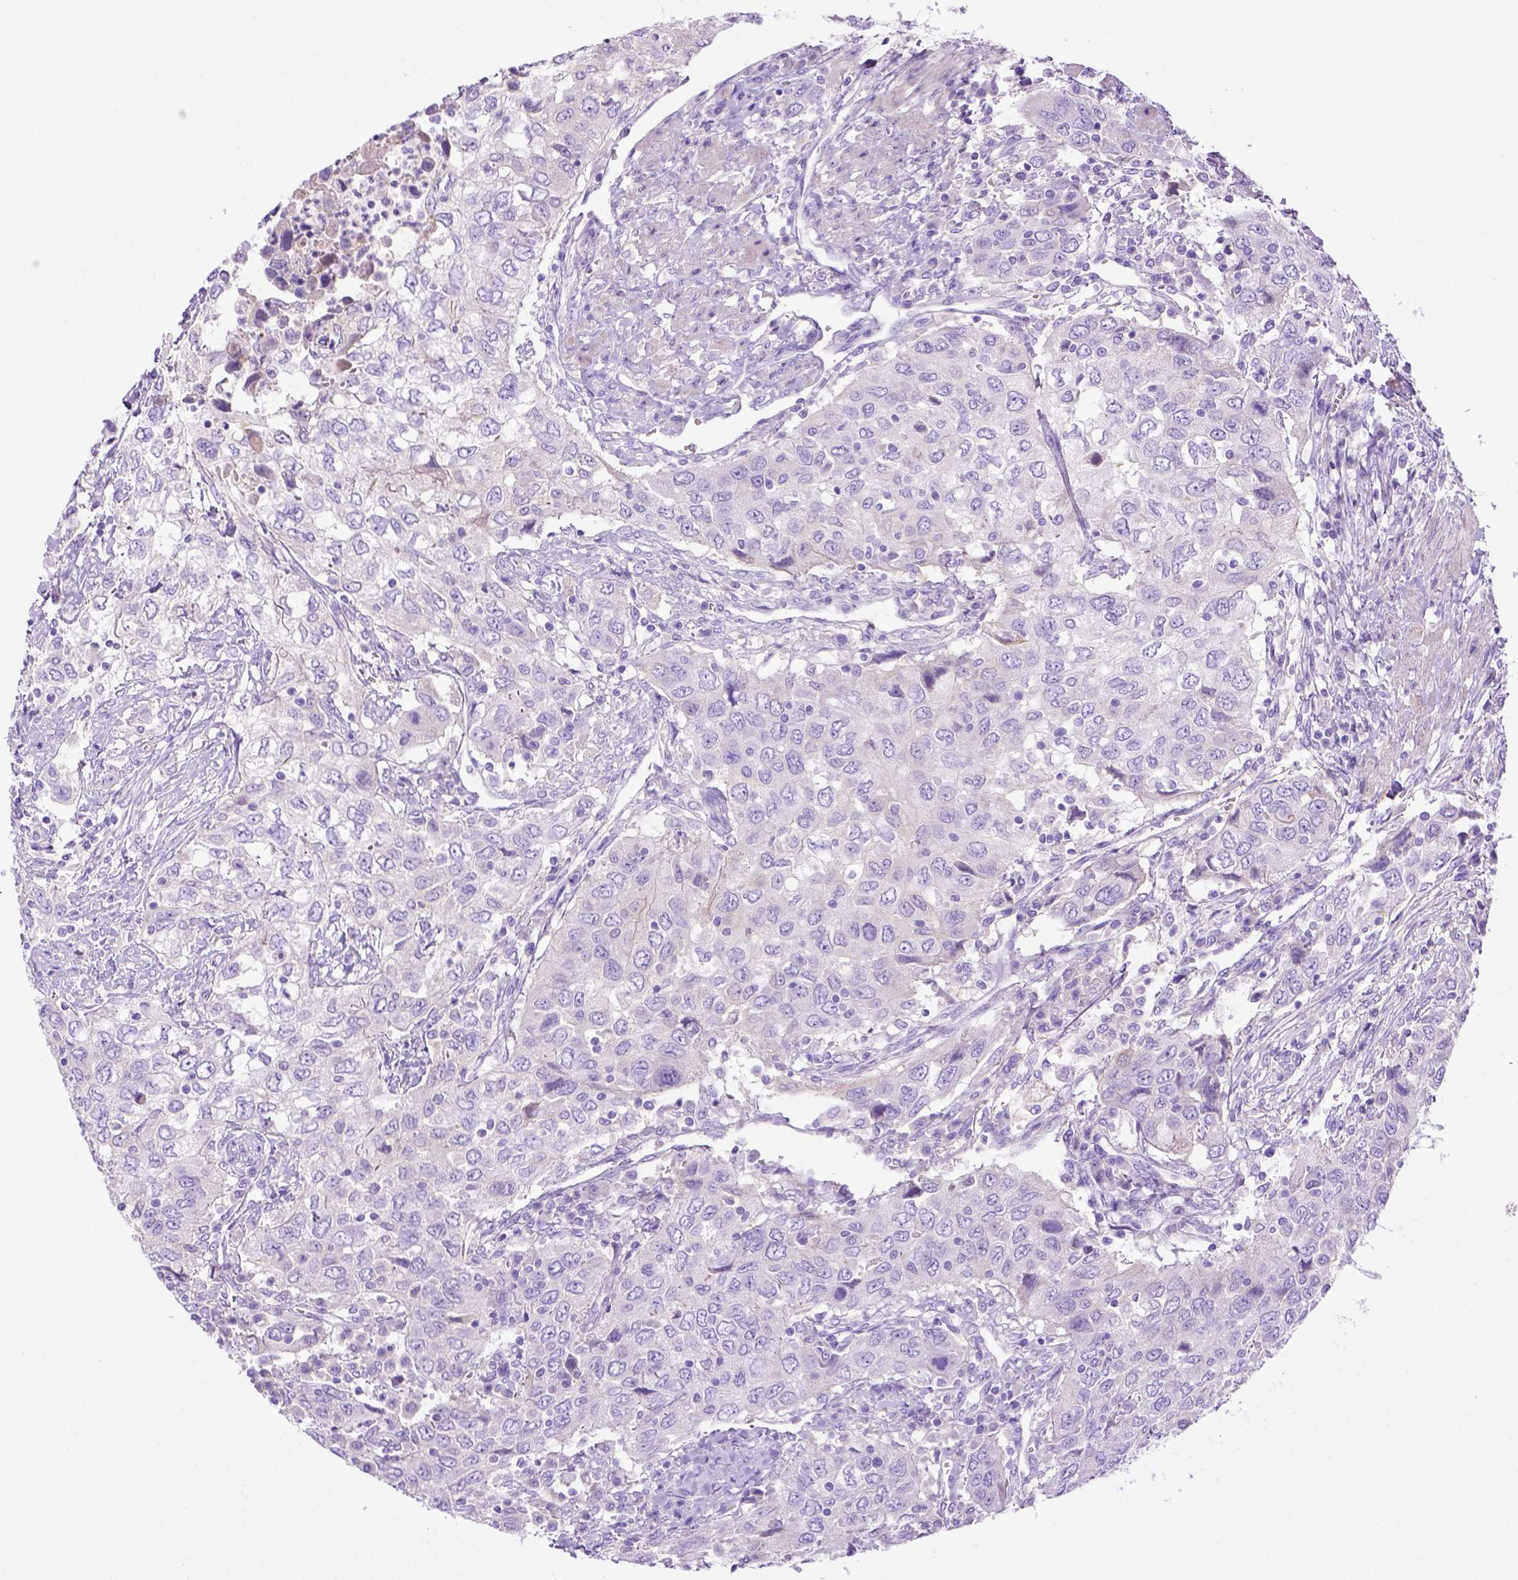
{"staining": {"intensity": "negative", "quantity": "none", "location": "none"}, "tissue": "urothelial cancer", "cell_type": "Tumor cells", "image_type": "cancer", "snomed": [{"axis": "morphology", "description": "Urothelial carcinoma, High grade"}, {"axis": "topography", "description": "Urinary bladder"}], "caption": "IHC image of human urothelial carcinoma (high-grade) stained for a protein (brown), which shows no positivity in tumor cells.", "gene": "BAAT", "patient": {"sex": "male", "age": 76}}